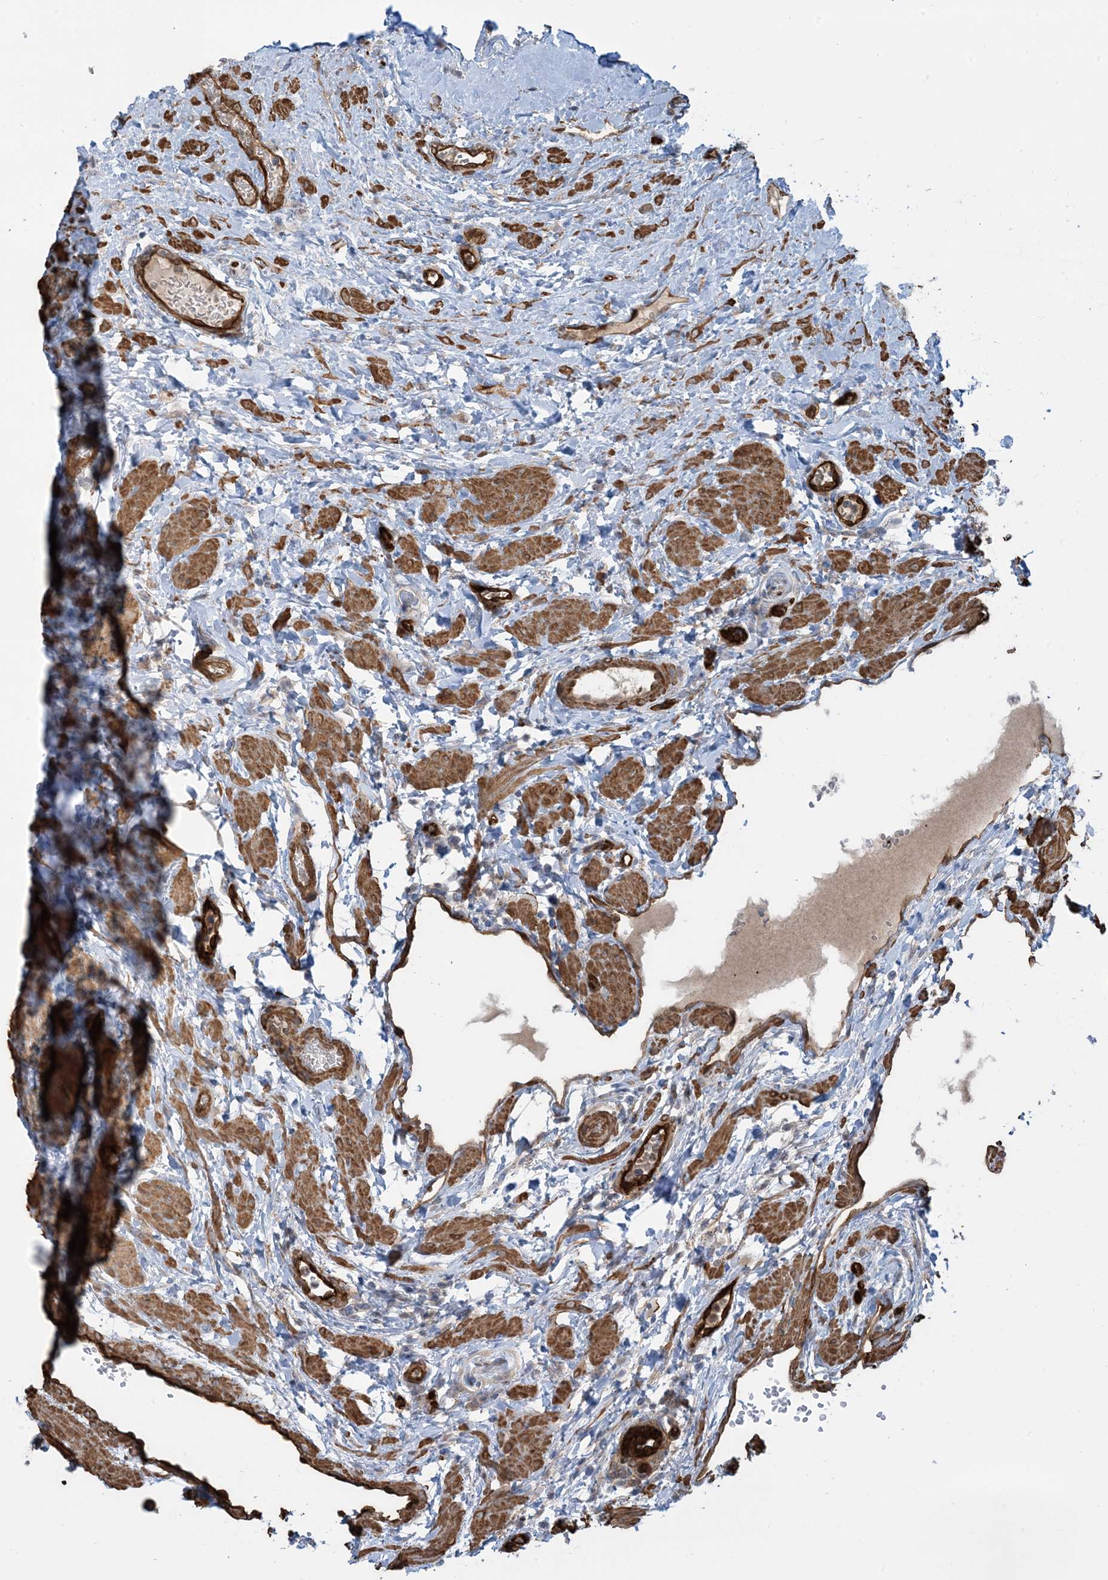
{"staining": {"intensity": "moderate", "quantity": "25%-75%", "location": "cytoplasmic/membranous"}, "tissue": "ovary", "cell_type": "Ovarian stroma cells", "image_type": "normal", "snomed": [{"axis": "morphology", "description": "Normal tissue, NOS"}, {"axis": "morphology", "description": "Cyst, NOS"}, {"axis": "topography", "description": "Ovary"}], "caption": "Immunohistochemical staining of normal human ovary displays moderate cytoplasmic/membranous protein staining in approximately 25%-75% of ovarian stroma cells.", "gene": "PPM1F", "patient": {"sex": "female", "age": 33}}